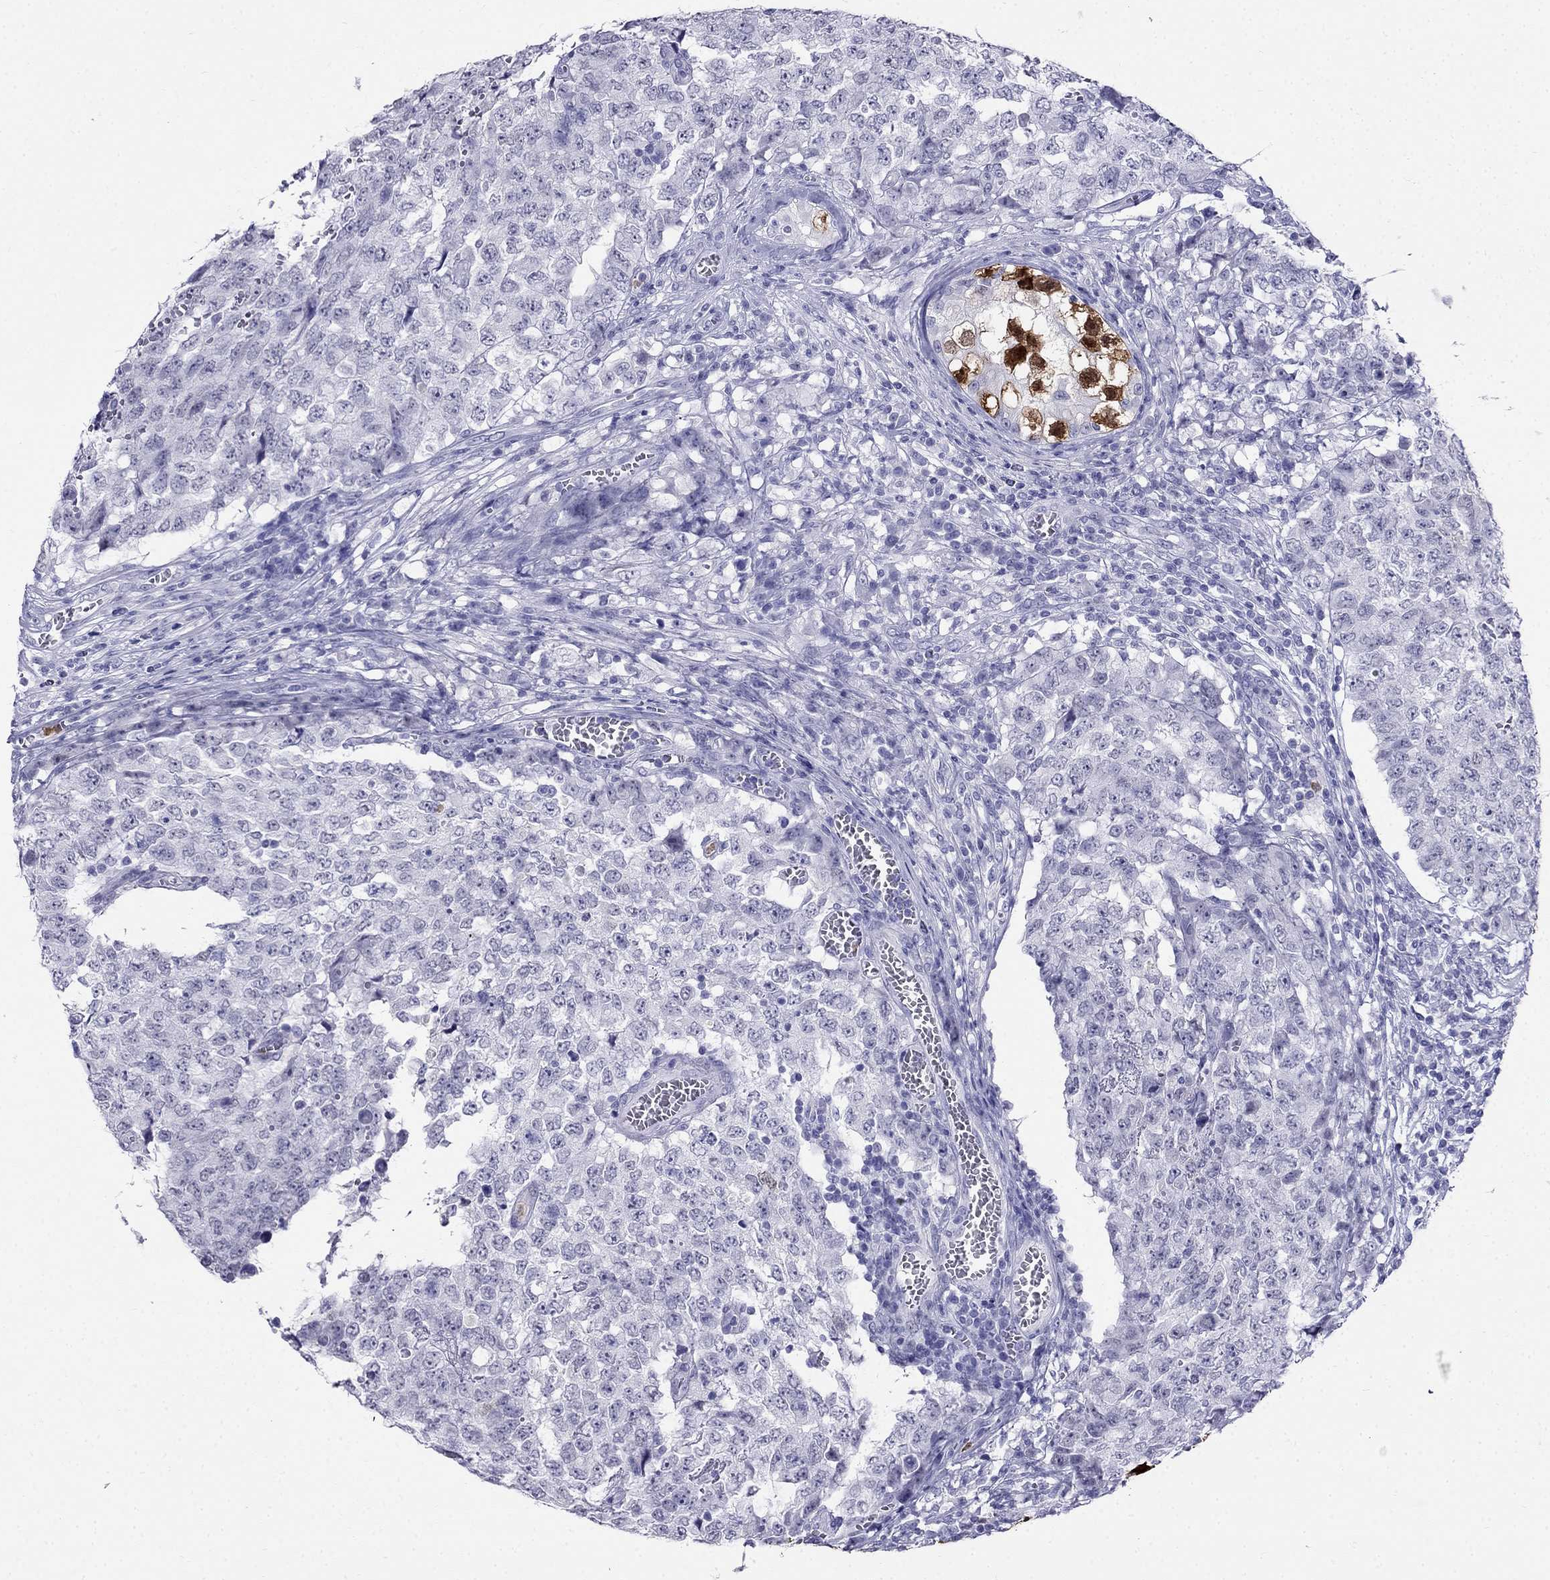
{"staining": {"intensity": "negative", "quantity": "none", "location": "none"}, "tissue": "testis cancer", "cell_type": "Tumor cells", "image_type": "cancer", "snomed": [{"axis": "morphology", "description": "Carcinoma, Embryonal, NOS"}, {"axis": "topography", "description": "Testis"}], "caption": "This is an immunohistochemistry micrograph of human testis cancer. There is no positivity in tumor cells.", "gene": "PPP1R36", "patient": {"sex": "male", "age": 23}}